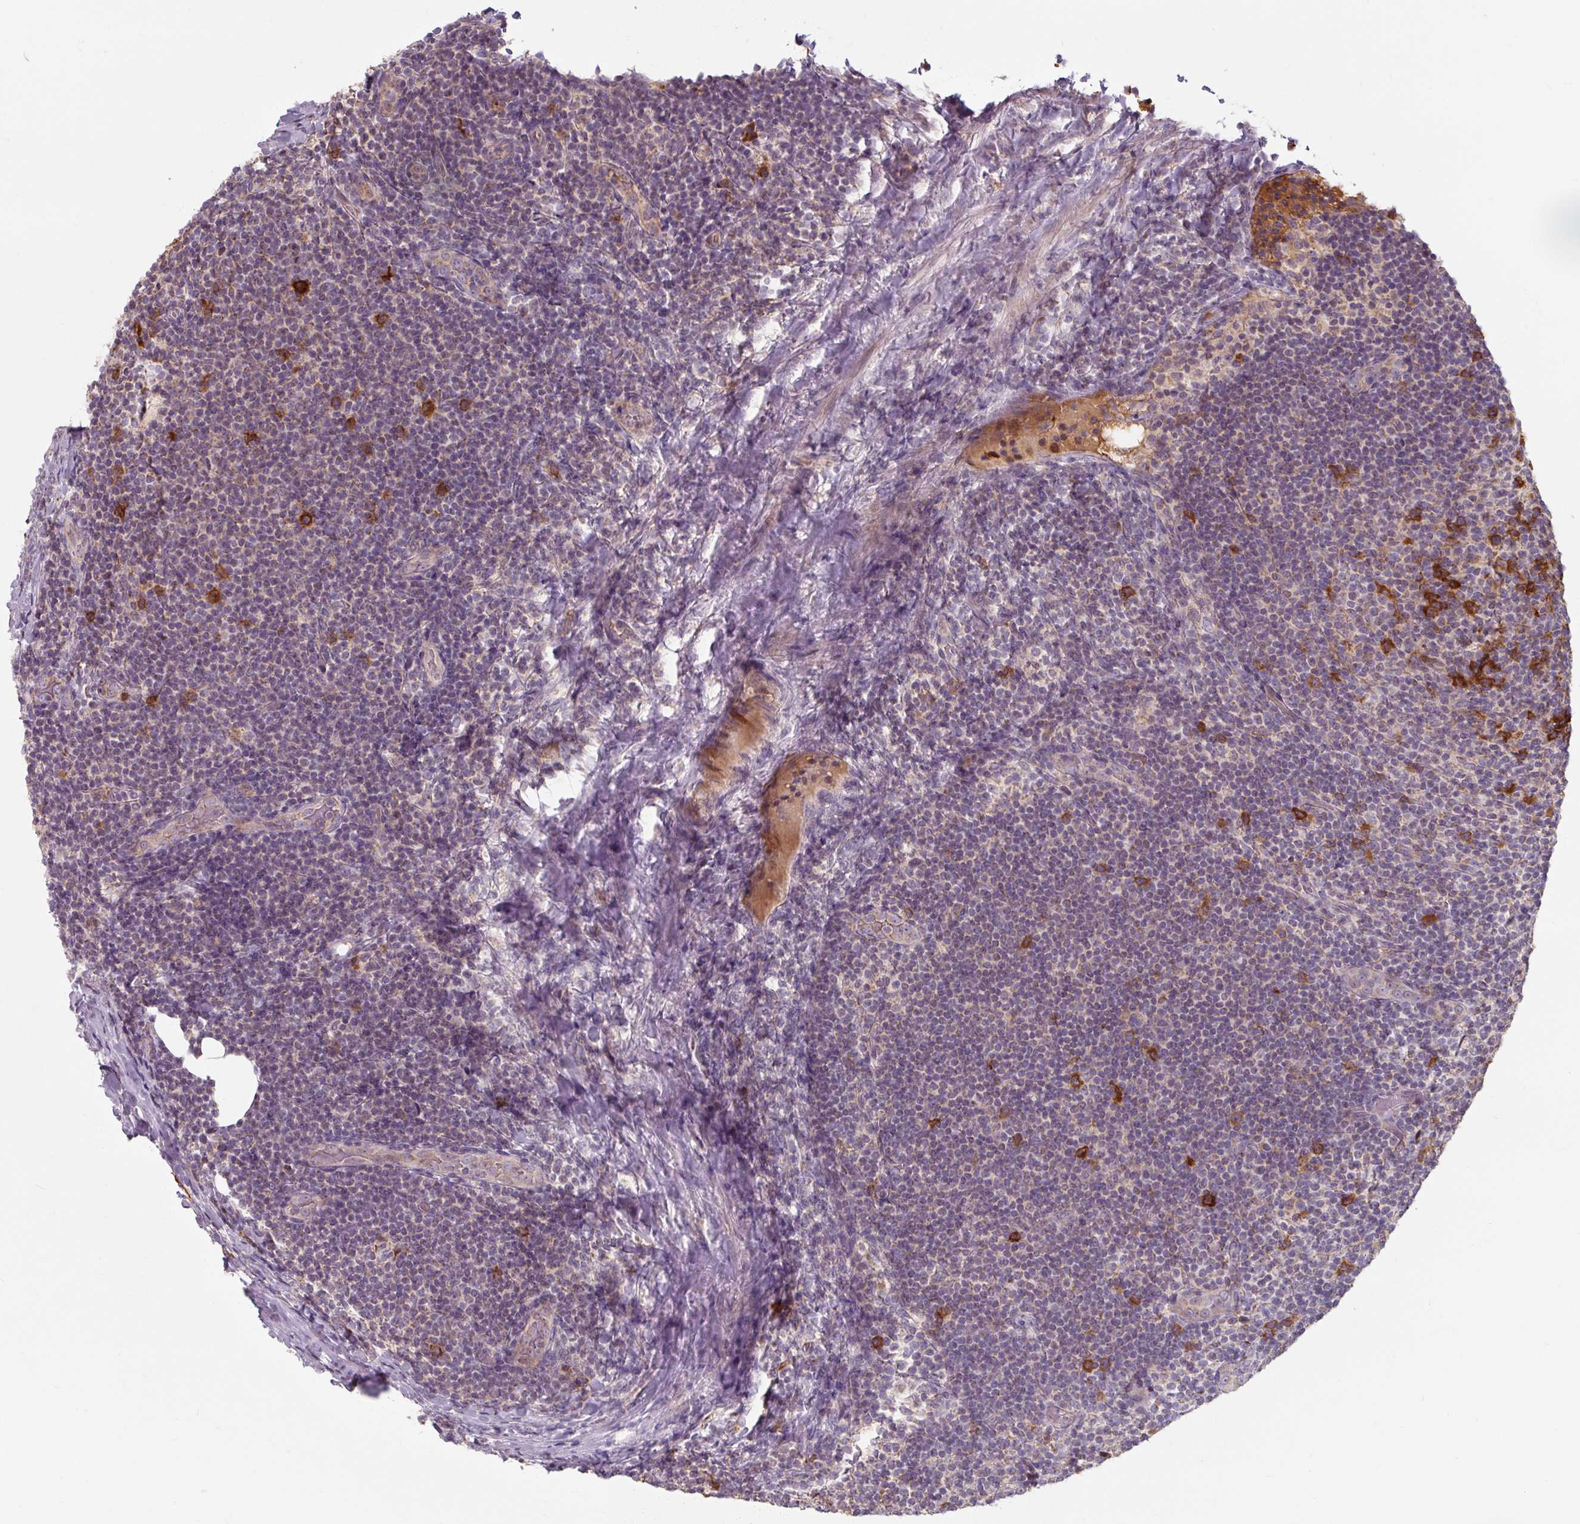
{"staining": {"intensity": "negative", "quantity": "none", "location": "none"}, "tissue": "lymphoma", "cell_type": "Tumor cells", "image_type": "cancer", "snomed": [{"axis": "morphology", "description": "Malignant lymphoma, non-Hodgkin's type, Low grade"}, {"axis": "topography", "description": "Lymph node"}], "caption": "Malignant lymphoma, non-Hodgkin's type (low-grade) stained for a protein using immunohistochemistry displays no positivity tumor cells.", "gene": "TSEN54", "patient": {"sex": "male", "age": 66}}